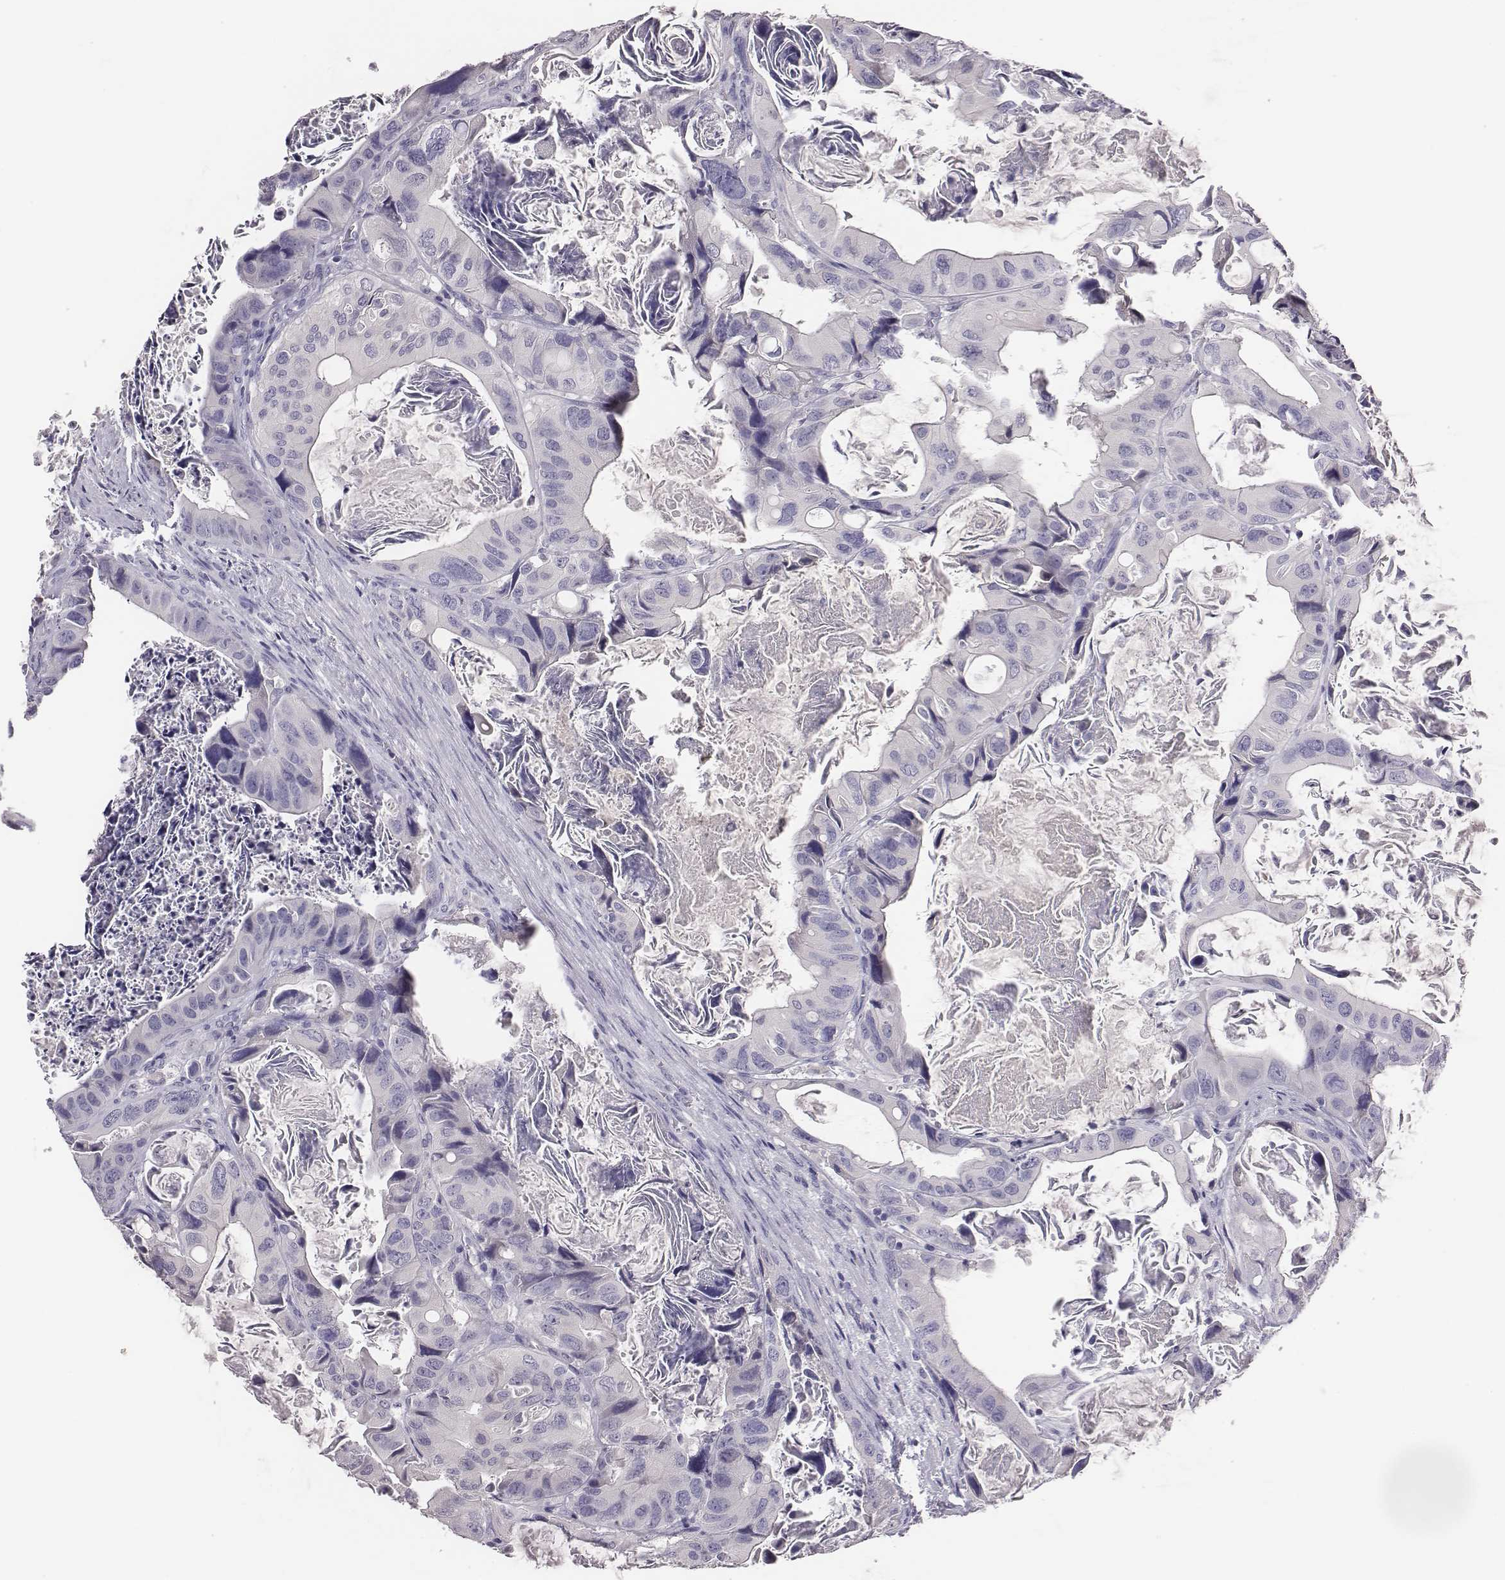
{"staining": {"intensity": "negative", "quantity": "none", "location": "none"}, "tissue": "colorectal cancer", "cell_type": "Tumor cells", "image_type": "cancer", "snomed": [{"axis": "morphology", "description": "Adenocarcinoma, NOS"}, {"axis": "topography", "description": "Rectum"}], "caption": "The immunohistochemistry (IHC) histopathology image has no significant positivity in tumor cells of colorectal adenocarcinoma tissue.", "gene": "EN1", "patient": {"sex": "male", "age": 64}}